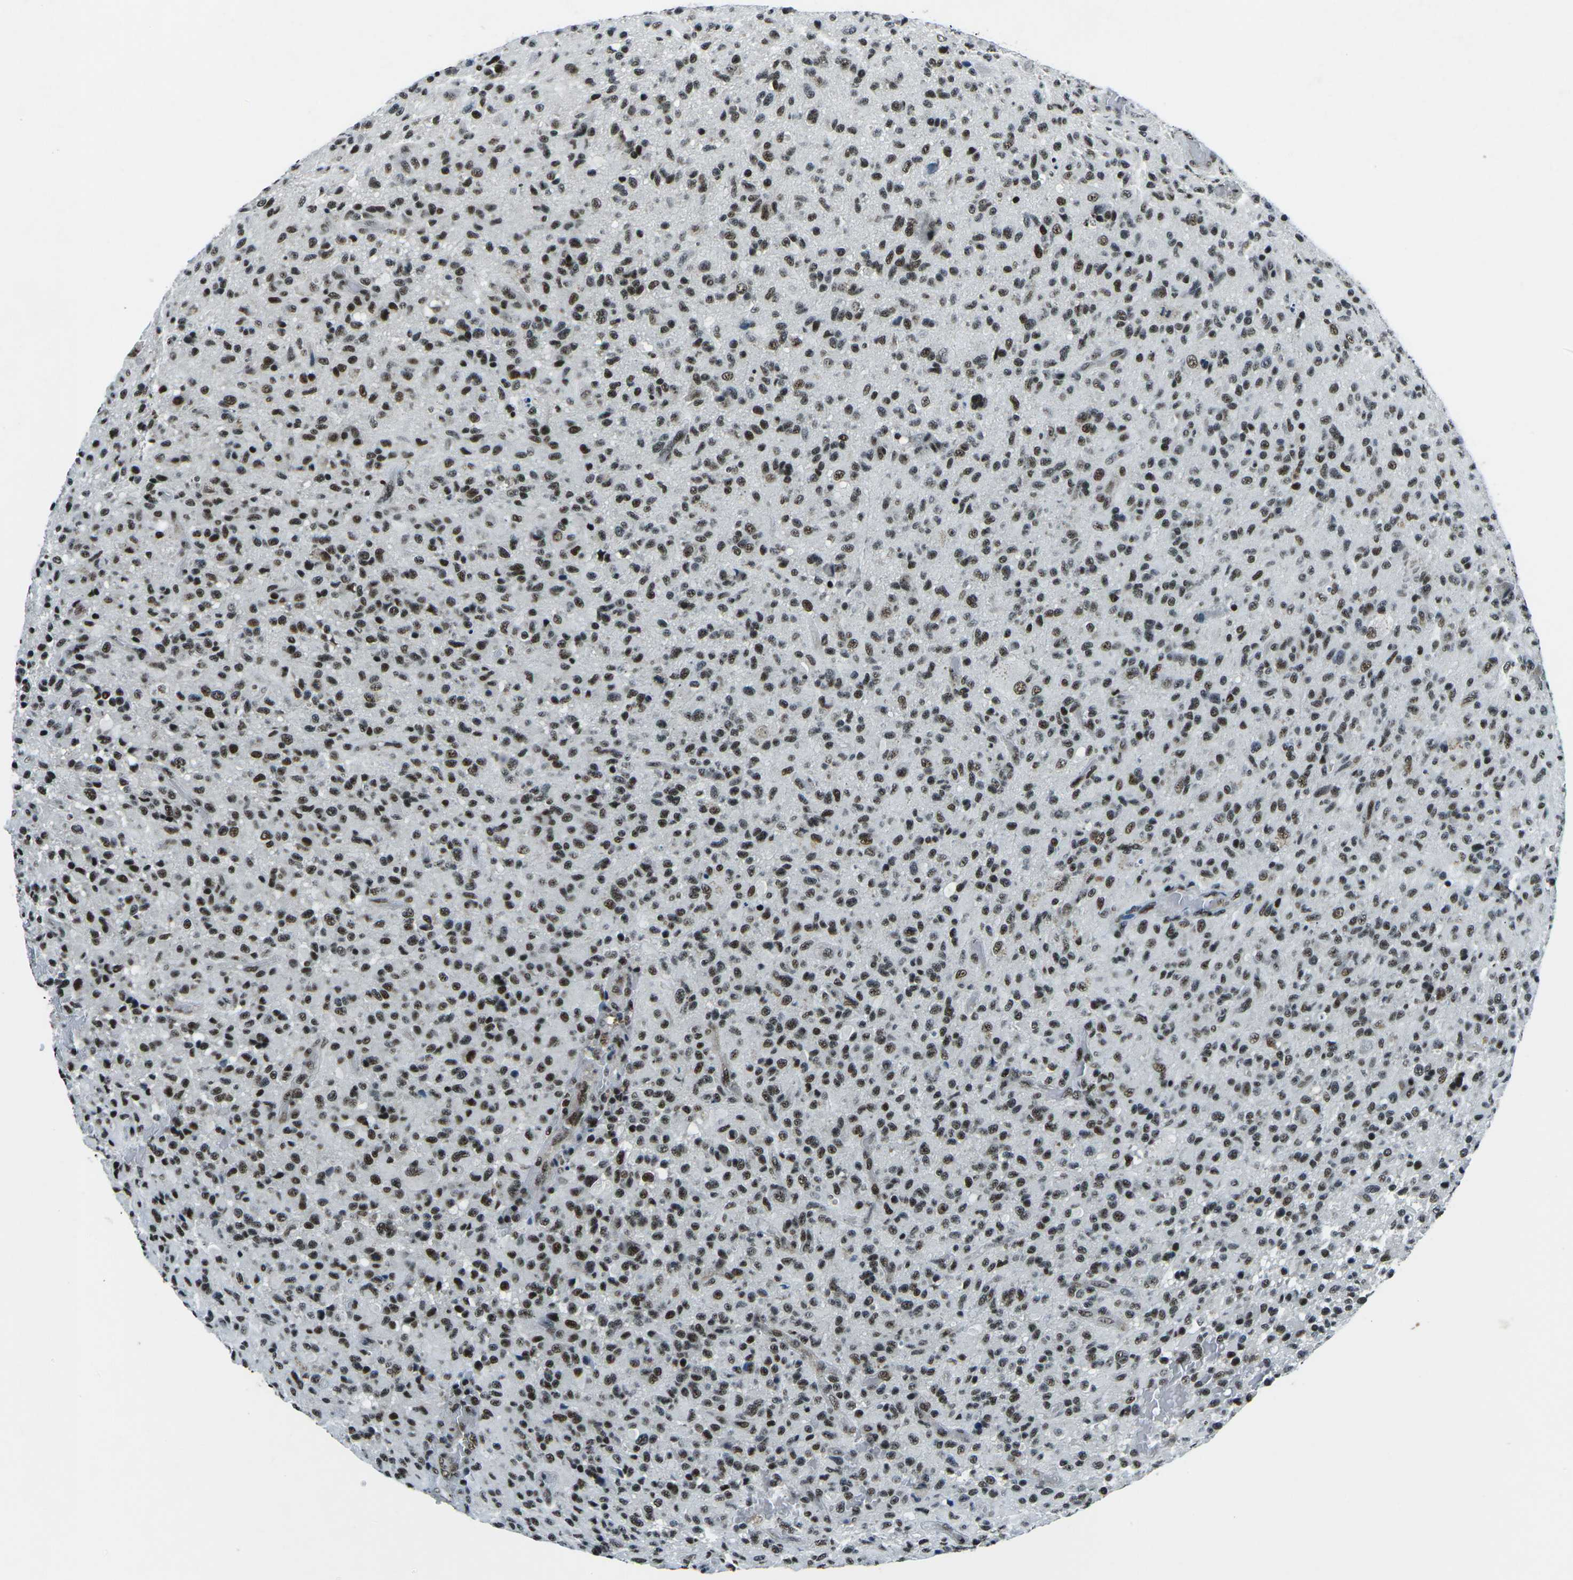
{"staining": {"intensity": "strong", "quantity": ">75%", "location": "nuclear"}, "tissue": "glioma", "cell_type": "Tumor cells", "image_type": "cancer", "snomed": [{"axis": "morphology", "description": "Glioma, malignant, High grade"}, {"axis": "topography", "description": "Brain"}], "caption": "Immunohistochemistry (IHC) photomicrograph of glioma stained for a protein (brown), which reveals high levels of strong nuclear staining in approximately >75% of tumor cells.", "gene": "RBL2", "patient": {"sex": "male", "age": 71}}